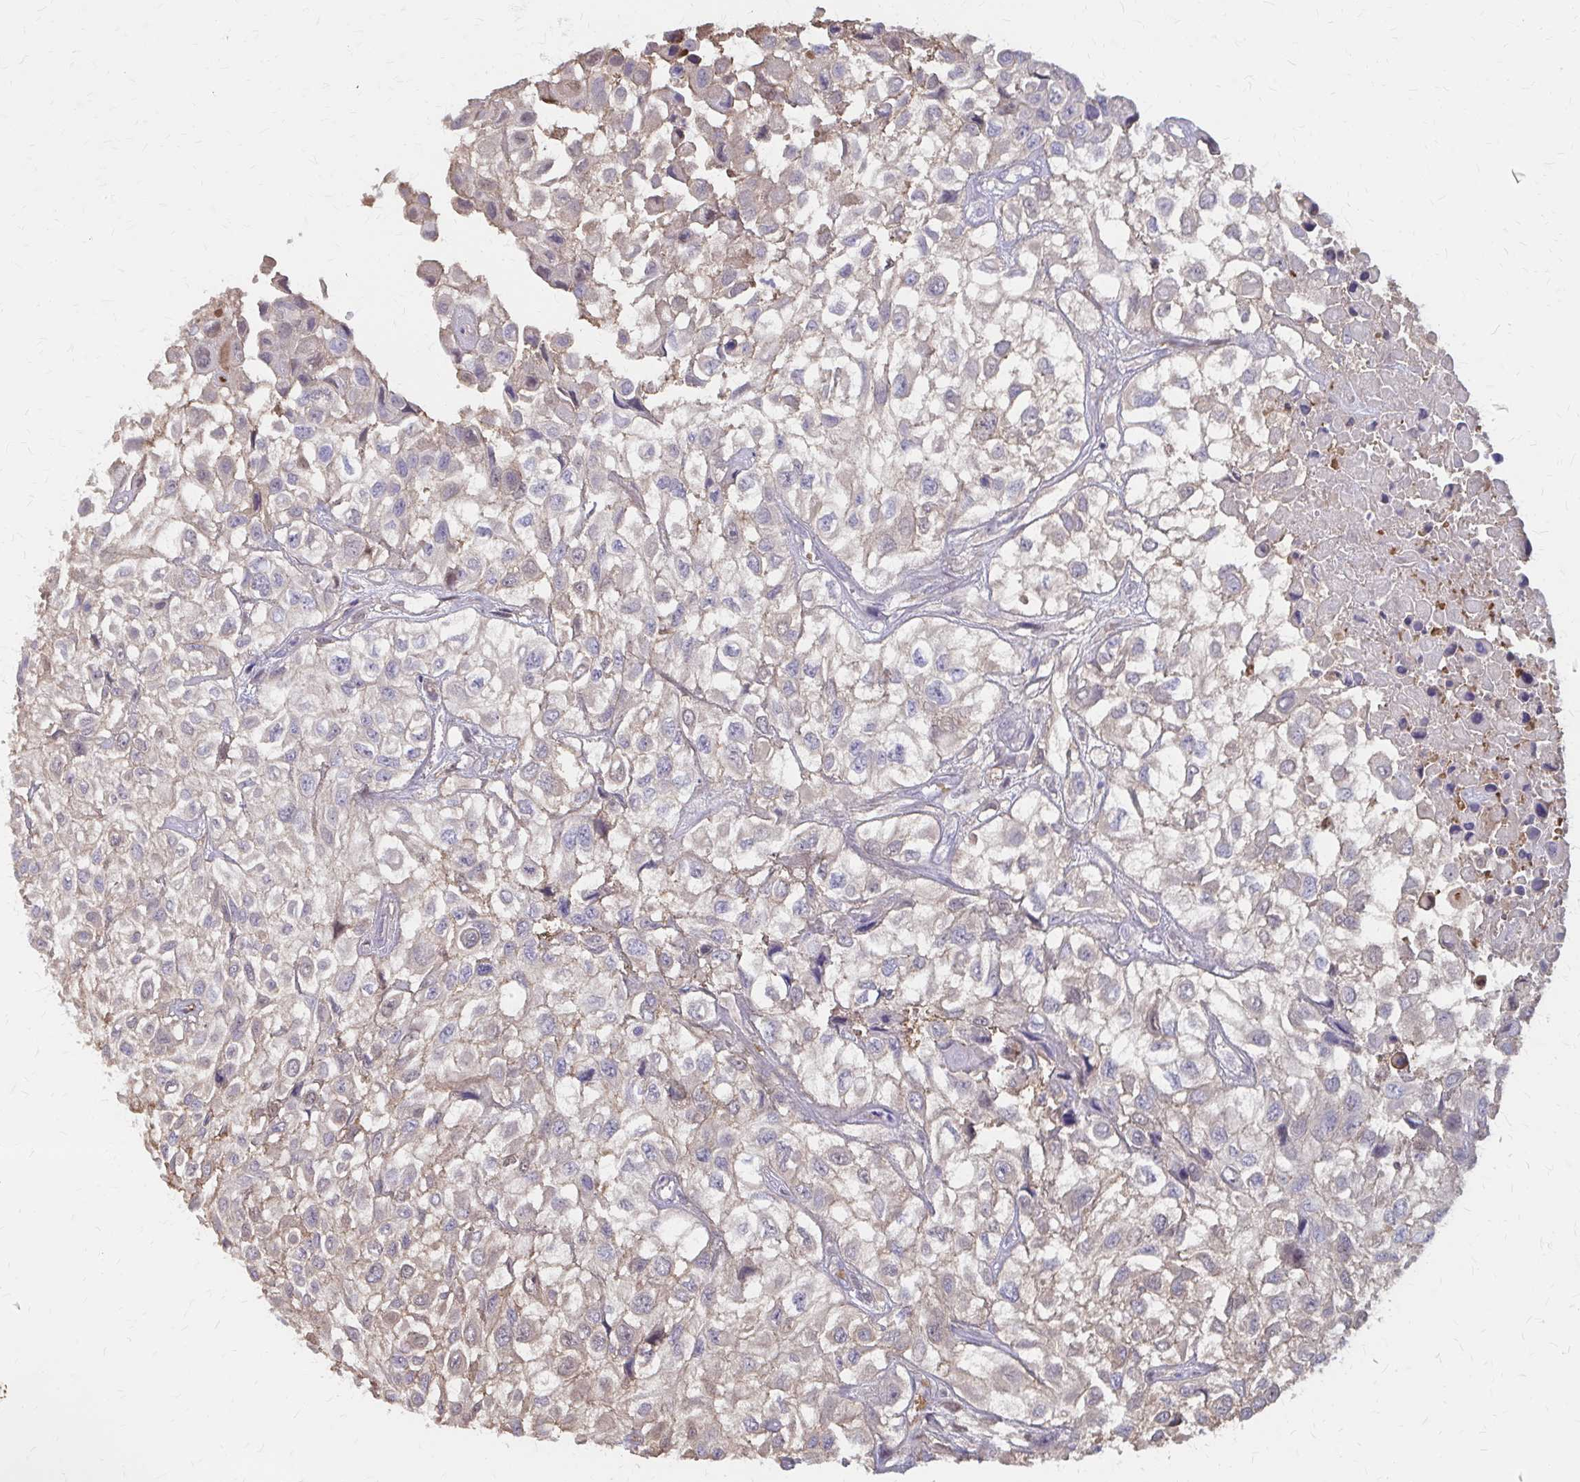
{"staining": {"intensity": "weak", "quantity": "<25%", "location": "cytoplasmic/membranous"}, "tissue": "urothelial cancer", "cell_type": "Tumor cells", "image_type": "cancer", "snomed": [{"axis": "morphology", "description": "Urothelial carcinoma, High grade"}, {"axis": "topography", "description": "Urinary bladder"}], "caption": "Immunohistochemistry micrograph of human urothelial cancer stained for a protein (brown), which shows no expression in tumor cells.", "gene": "IFI44L", "patient": {"sex": "male", "age": 56}}